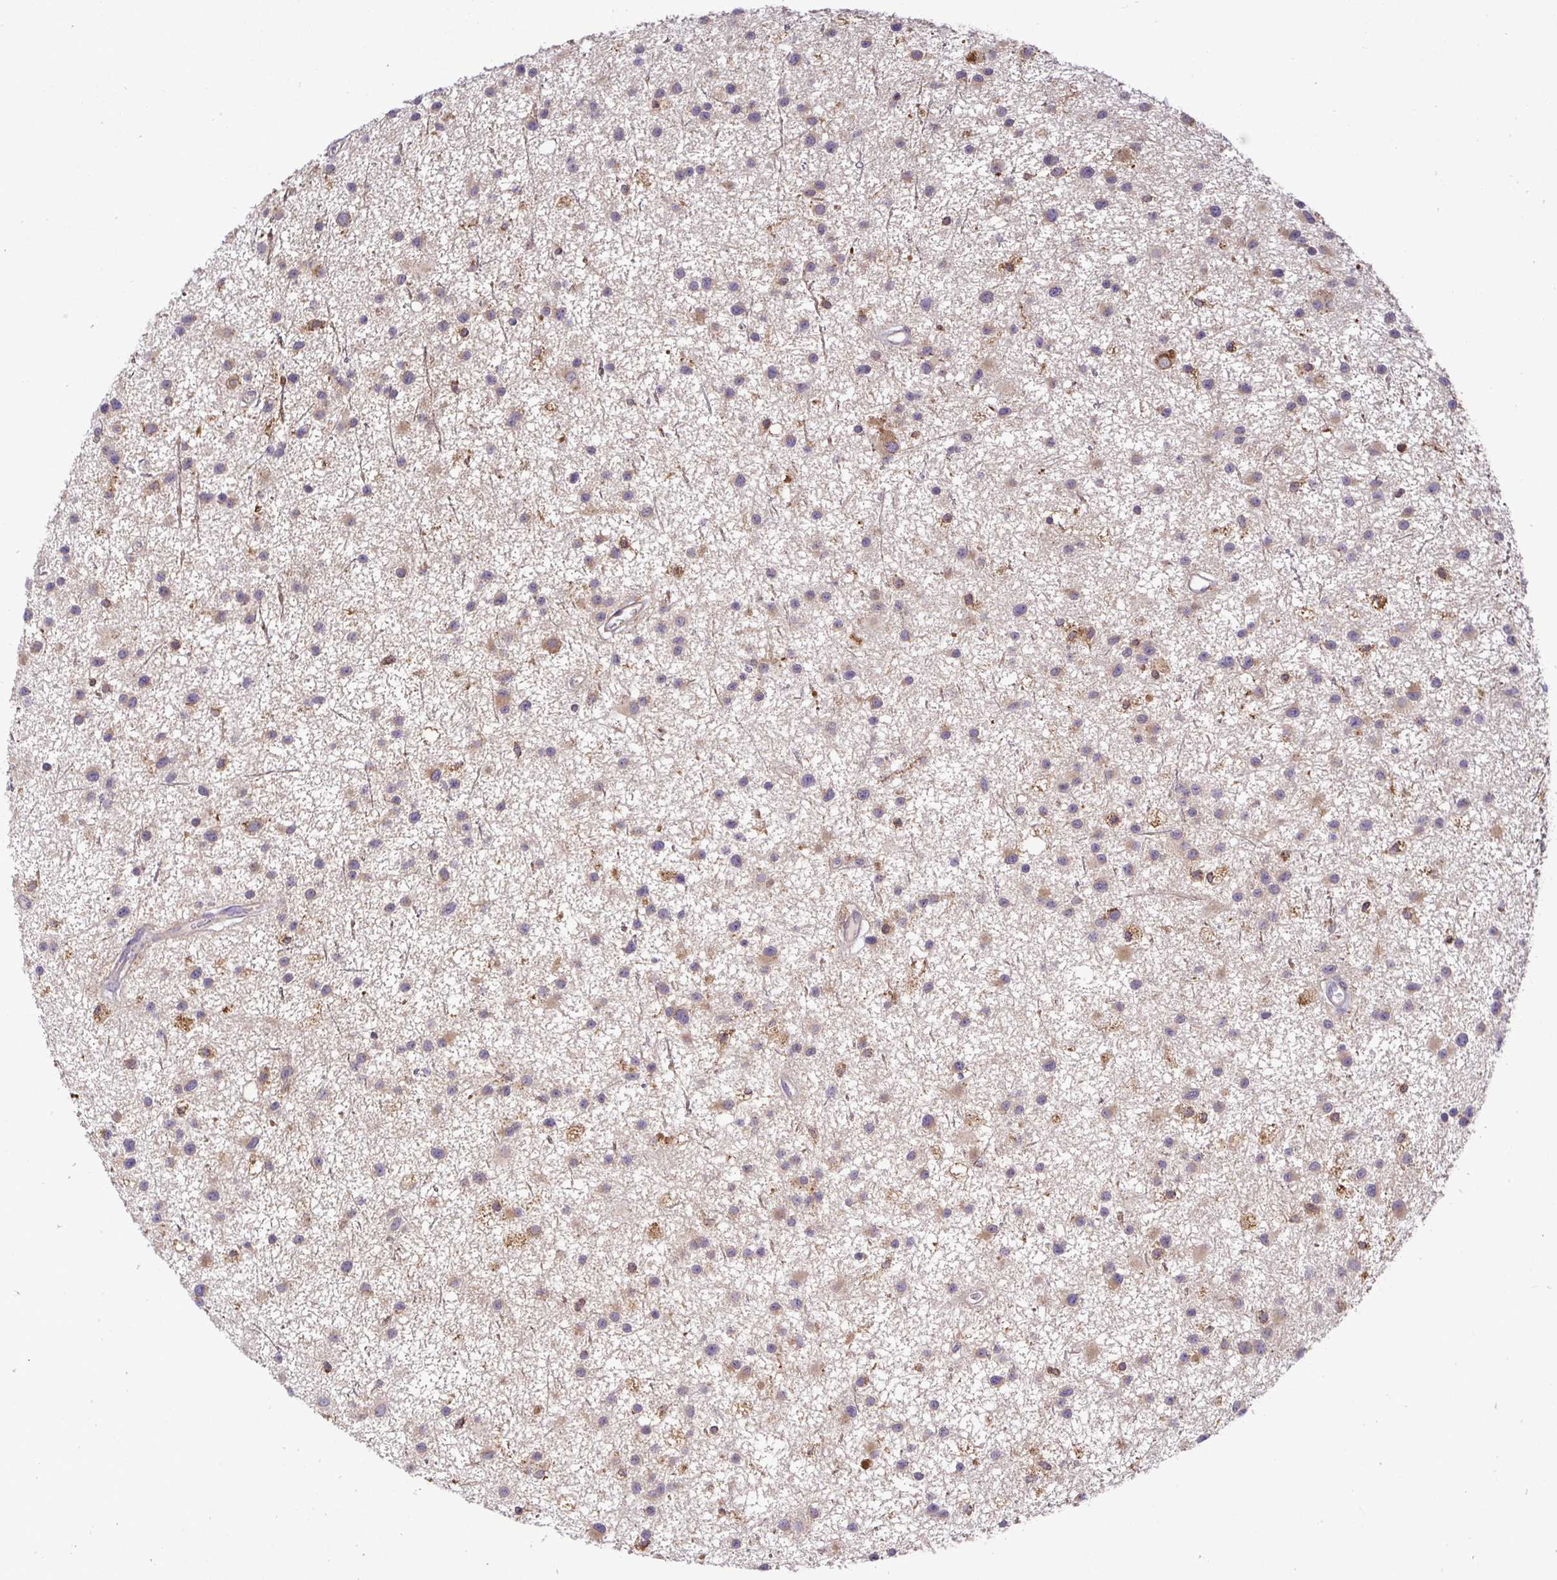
{"staining": {"intensity": "moderate", "quantity": "25%-75%", "location": "cytoplasmic/membranous"}, "tissue": "glioma", "cell_type": "Tumor cells", "image_type": "cancer", "snomed": [{"axis": "morphology", "description": "Glioma, malignant, Low grade"}, {"axis": "topography", "description": "Brain"}], "caption": "DAB immunohistochemical staining of human malignant low-grade glioma displays moderate cytoplasmic/membranous protein expression in about 25%-75% of tumor cells. The protein is stained brown, and the nuclei are stained in blue (DAB (3,3'-diaminobenzidine) IHC with brightfield microscopy, high magnification).", "gene": "ATP6V1F", "patient": {"sex": "male", "age": 43}}